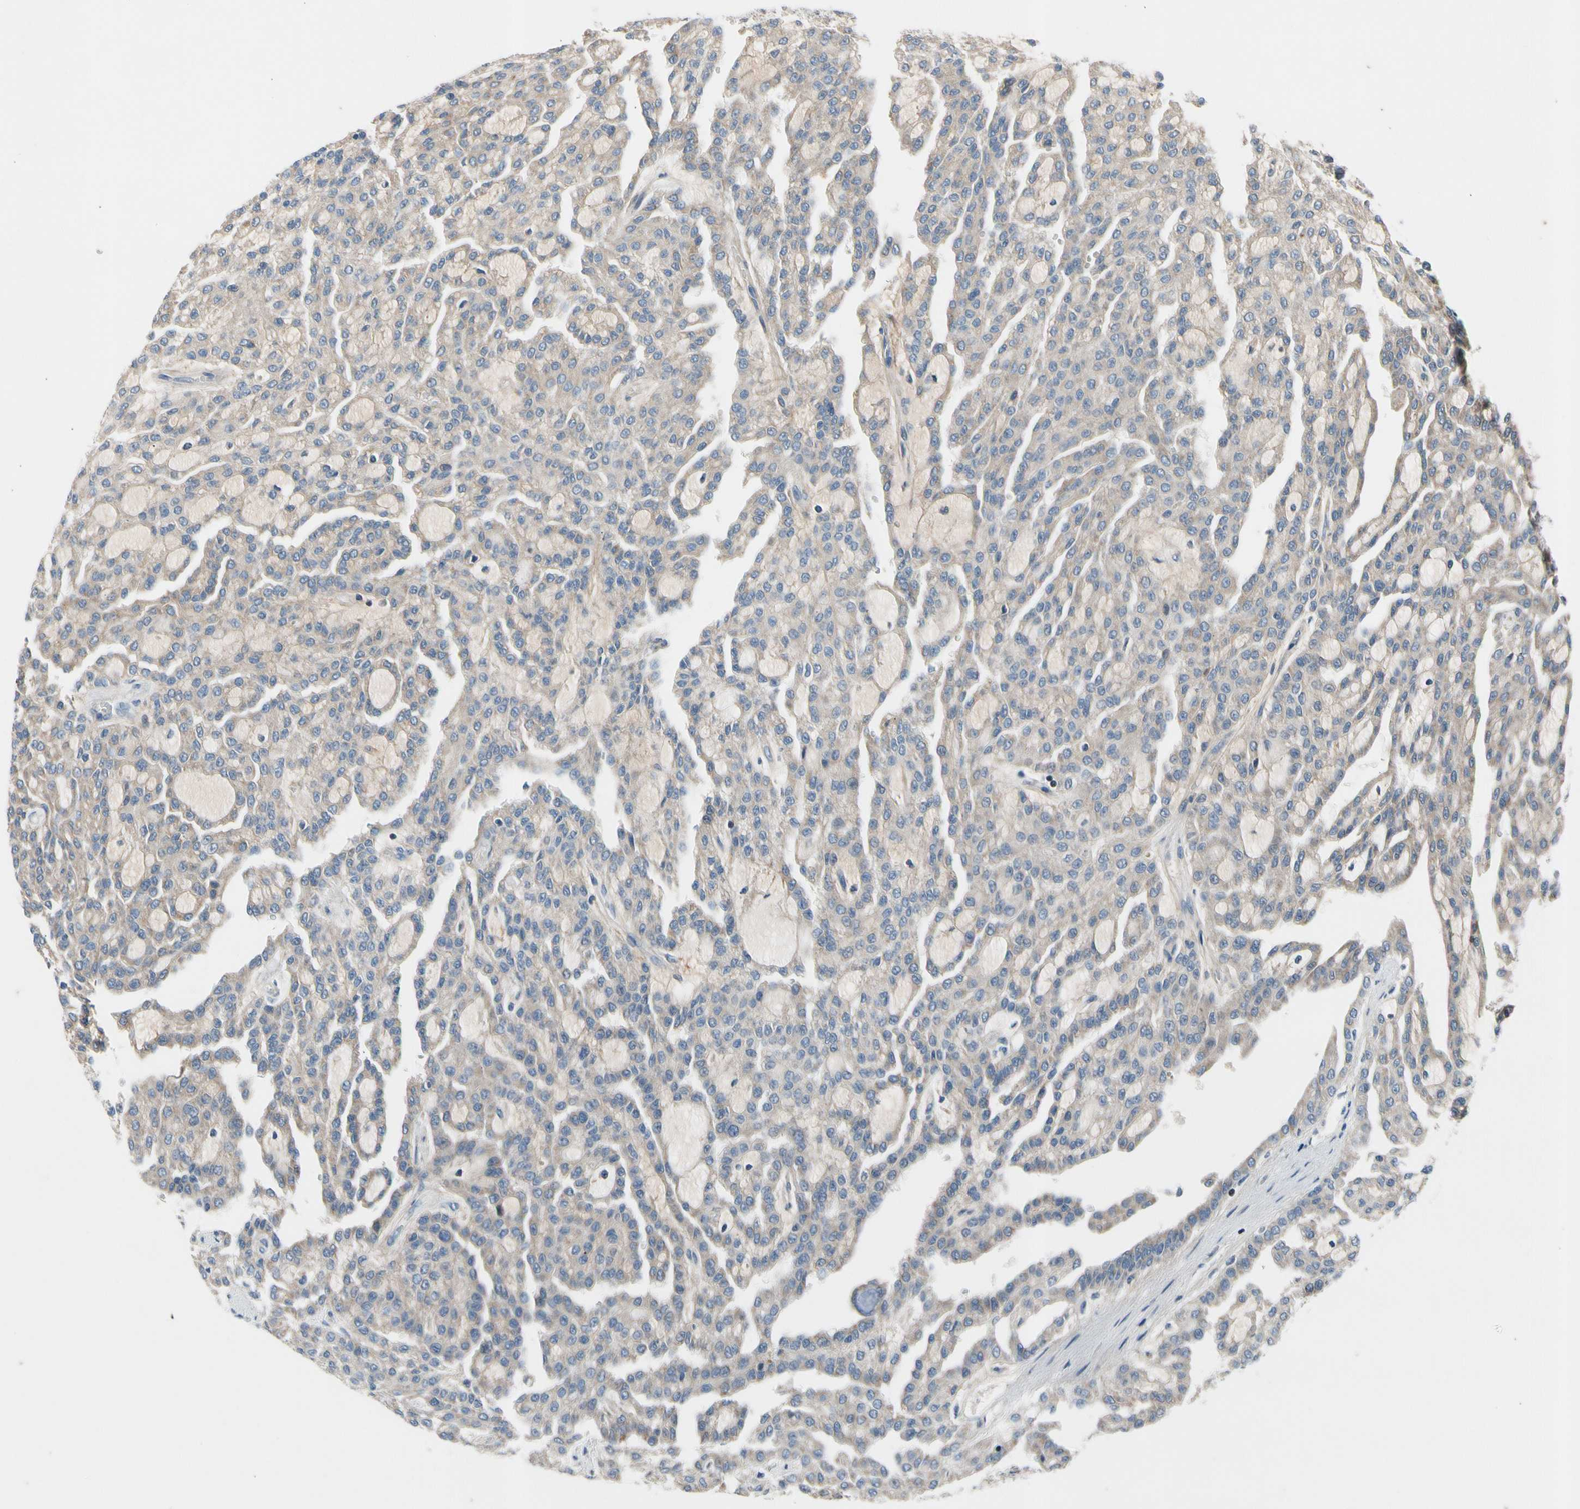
{"staining": {"intensity": "weak", "quantity": ">75%", "location": "cytoplasmic/membranous"}, "tissue": "renal cancer", "cell_type": "Tumor cells", "image_type": "cancer", "snomed": [{"axis": "morphology", "description": "Adenocarcinoma, NOS"}, {"axis": "topography", "description": "Kidney"}], "caption": "A histopathology image showing weak cytoplasmic/membranous positivity in about >75% of tumor cells in adenocarcinoma (renal), as visualized by brown immunohistochemical staining.", "gene": "TBX21", "patient": {"sex": "male", "age": 63}}